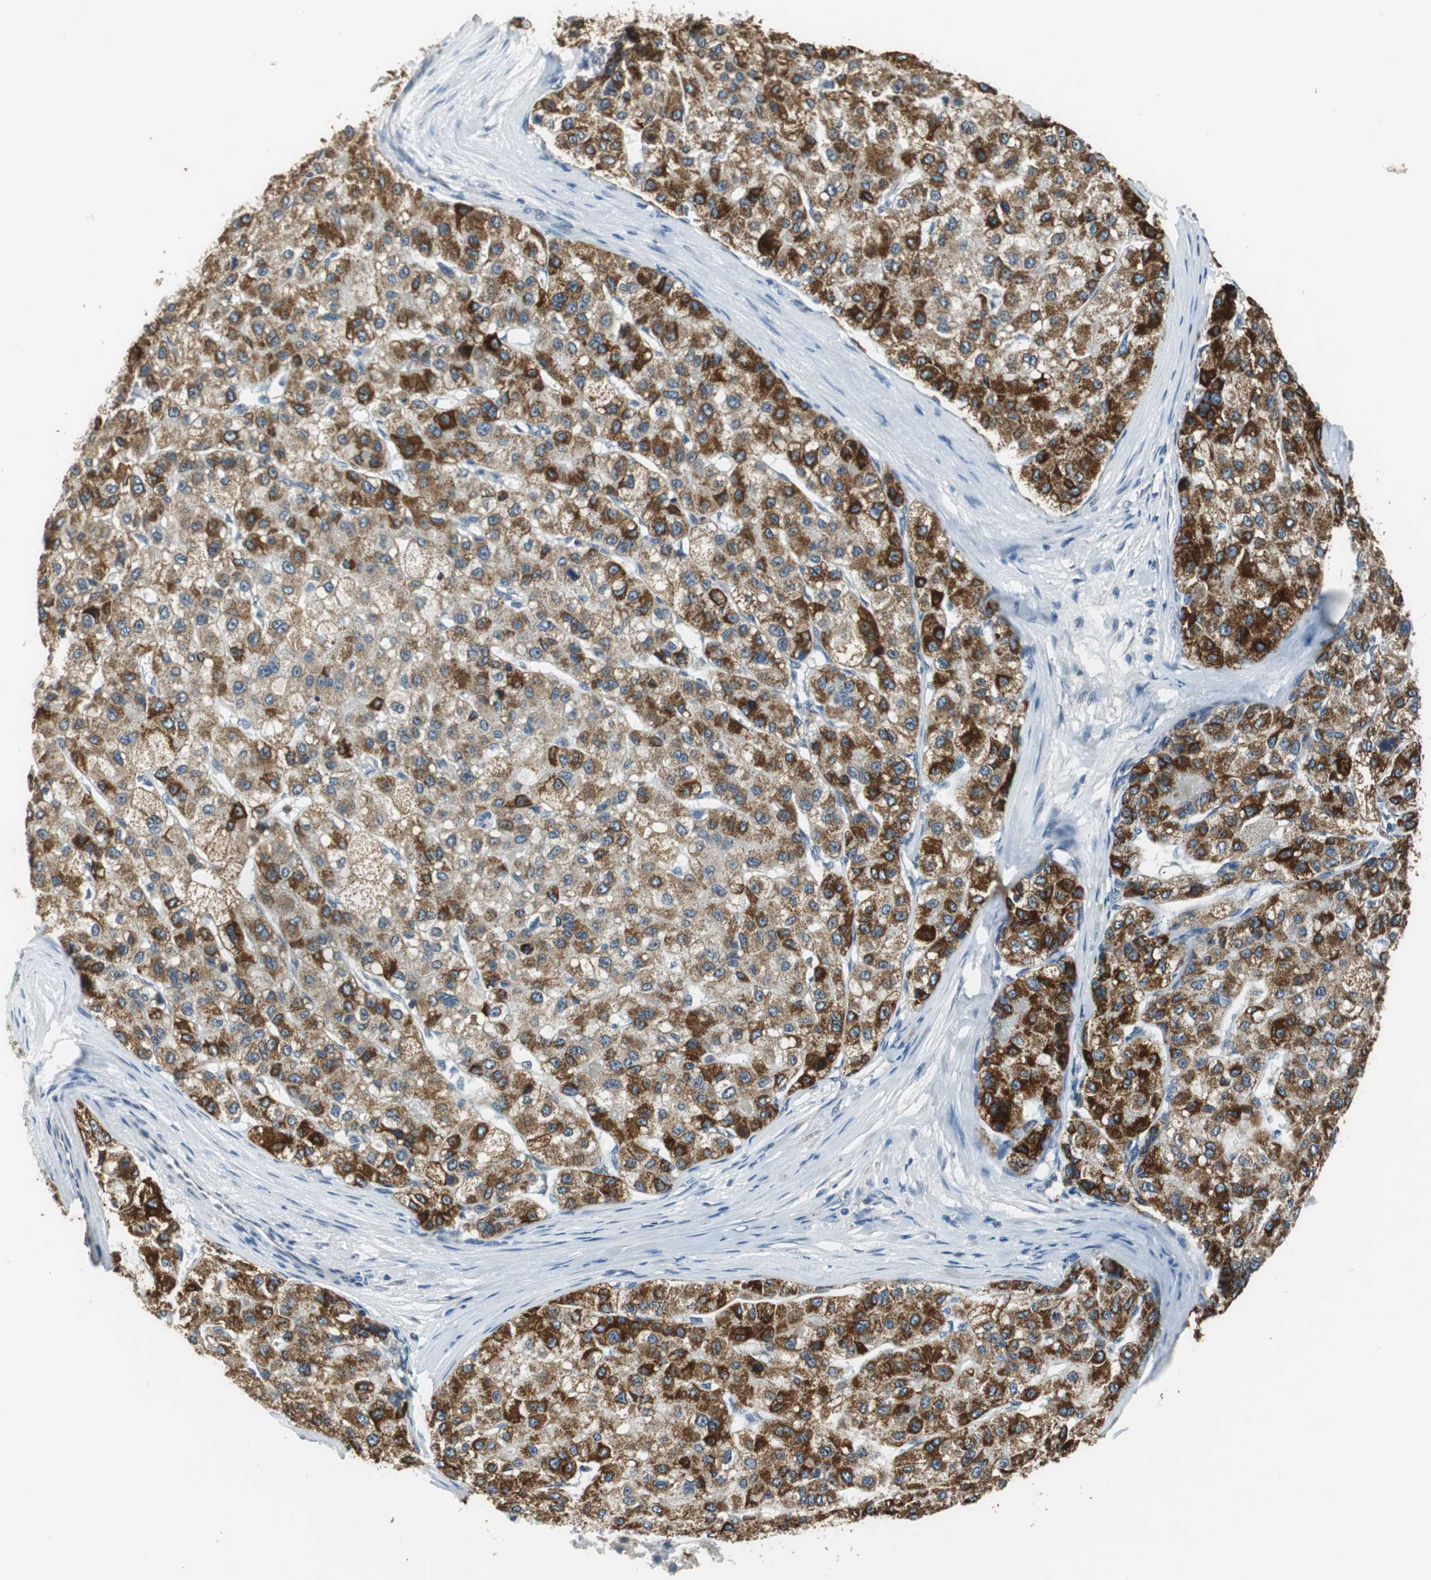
{"staining": {"intensity": "strong", "quantity": ">75%", "location": "cytoplasmic/membranous"}, "tissue": "liver cancer", "cell_type": "Tumor cells", "image_type": "cancer", "snomed": [{"axis": "morphology", "description": "Carcinoma, Hepatocellular, NOS"}, {"axis": "topography", "description": "Liver"}], "caption": "Liver hepatocellular carcinoma stained for a protein (brown) exhibits strong cytoplasmic/membranous positive positivity in about >75% of tumor cells.", "gene": "ALDH4A1", "patient": {"sex": "male", "age": 80}}